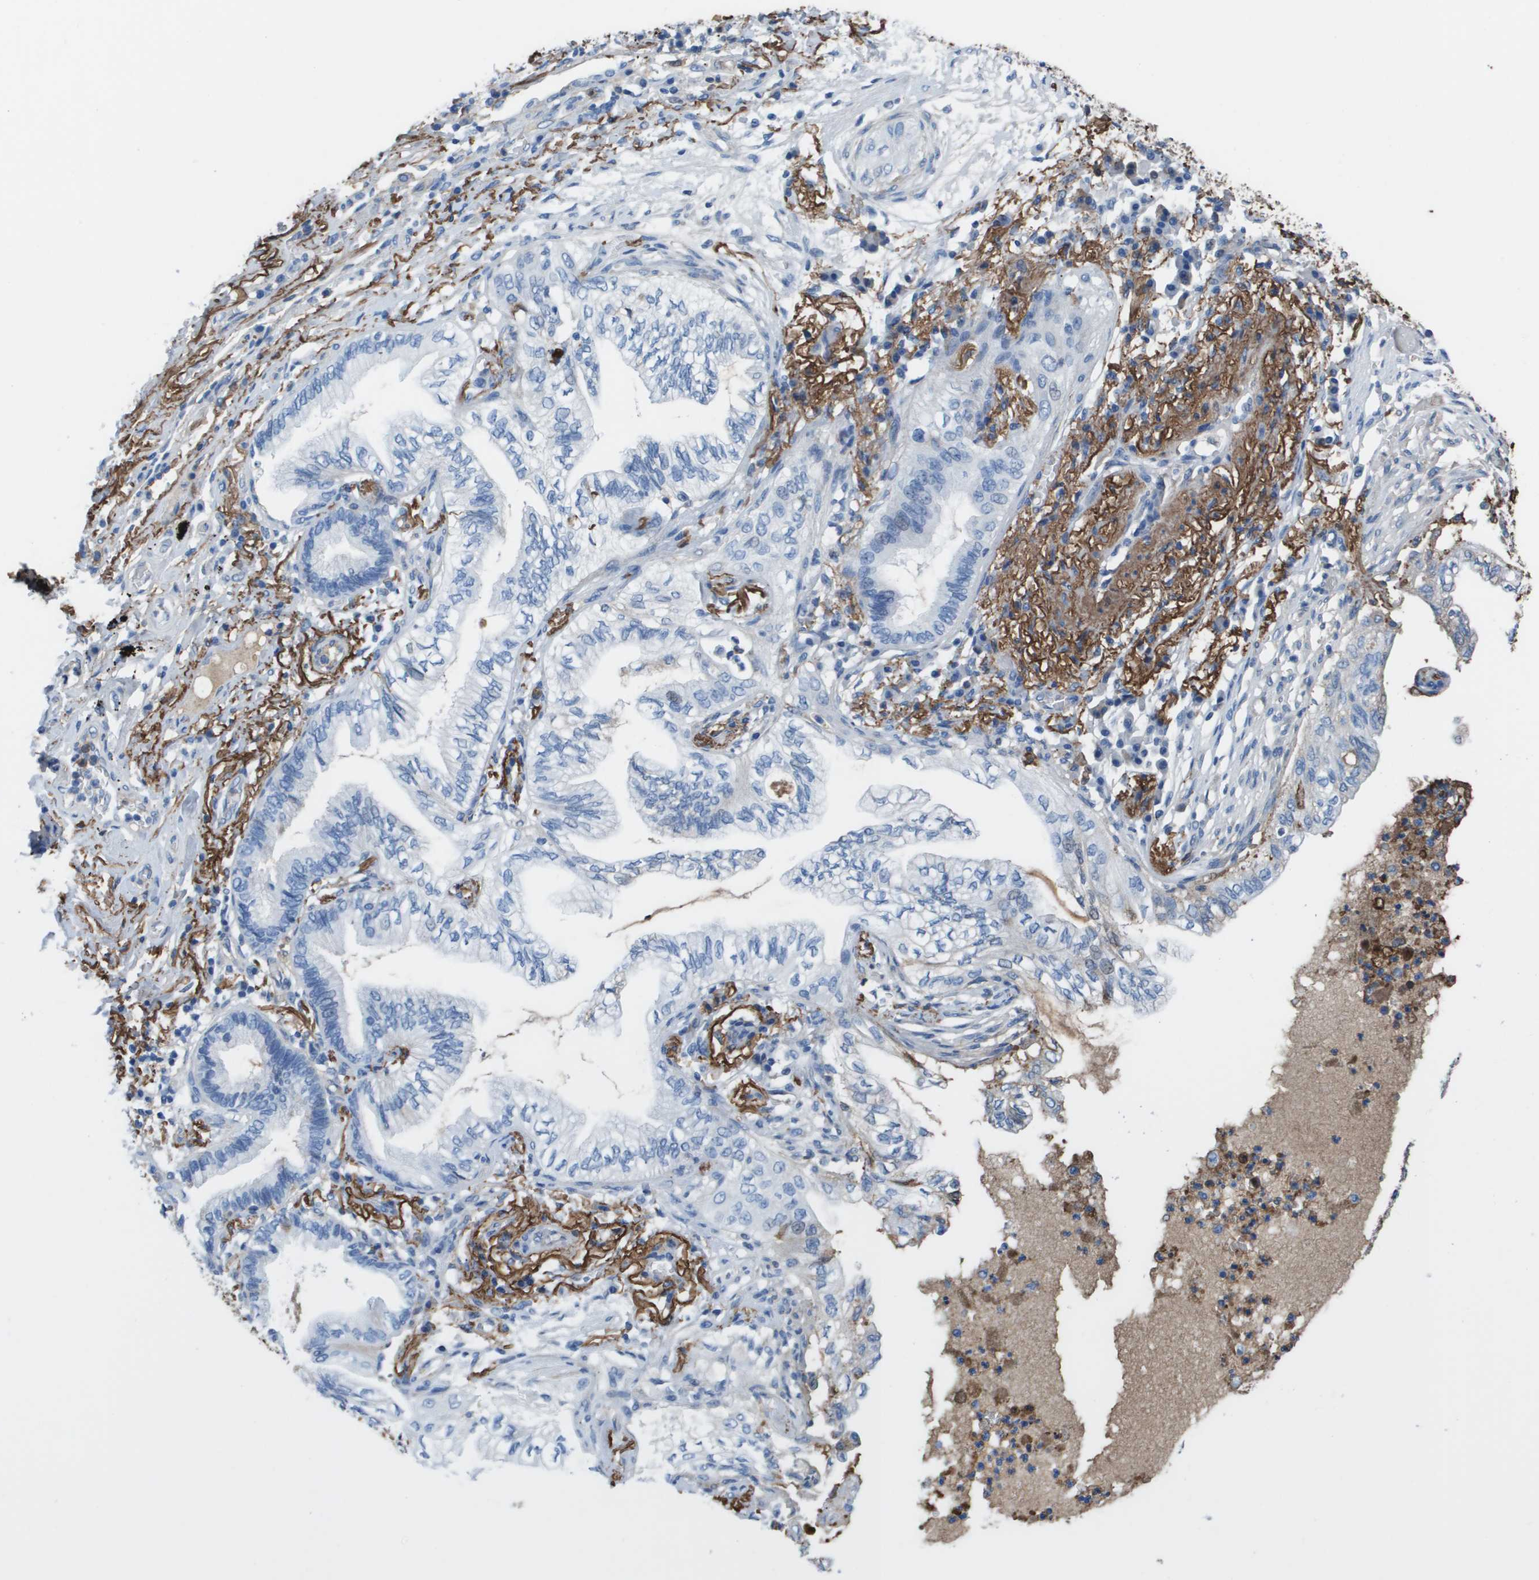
{"staining": {"intensity": "negative", "quantity": "none", "location": "none"}, "tissue": "lung cancer", "cell_type": "Tumor cells", "image_type": "cancer", "snomed": [{"axis": "morphology", "description": "Normal tissue, NOS"}, {"axis": "morphology", "description": "Adenocarcinoma, NOS"}, {"axis": "topography", "description": "Bronchus"}, {"axis": "topography", "description": "Lung"}], "caption": "An immunohistochemistry (IHC) photomicrograph of lung cancer (adenocarcinoma) is shown. There is no staining in tumor cells of lung cancer (adenocarcinoma).", "gene": "VTN", "patient": {"sex": "female", "age": 70}}